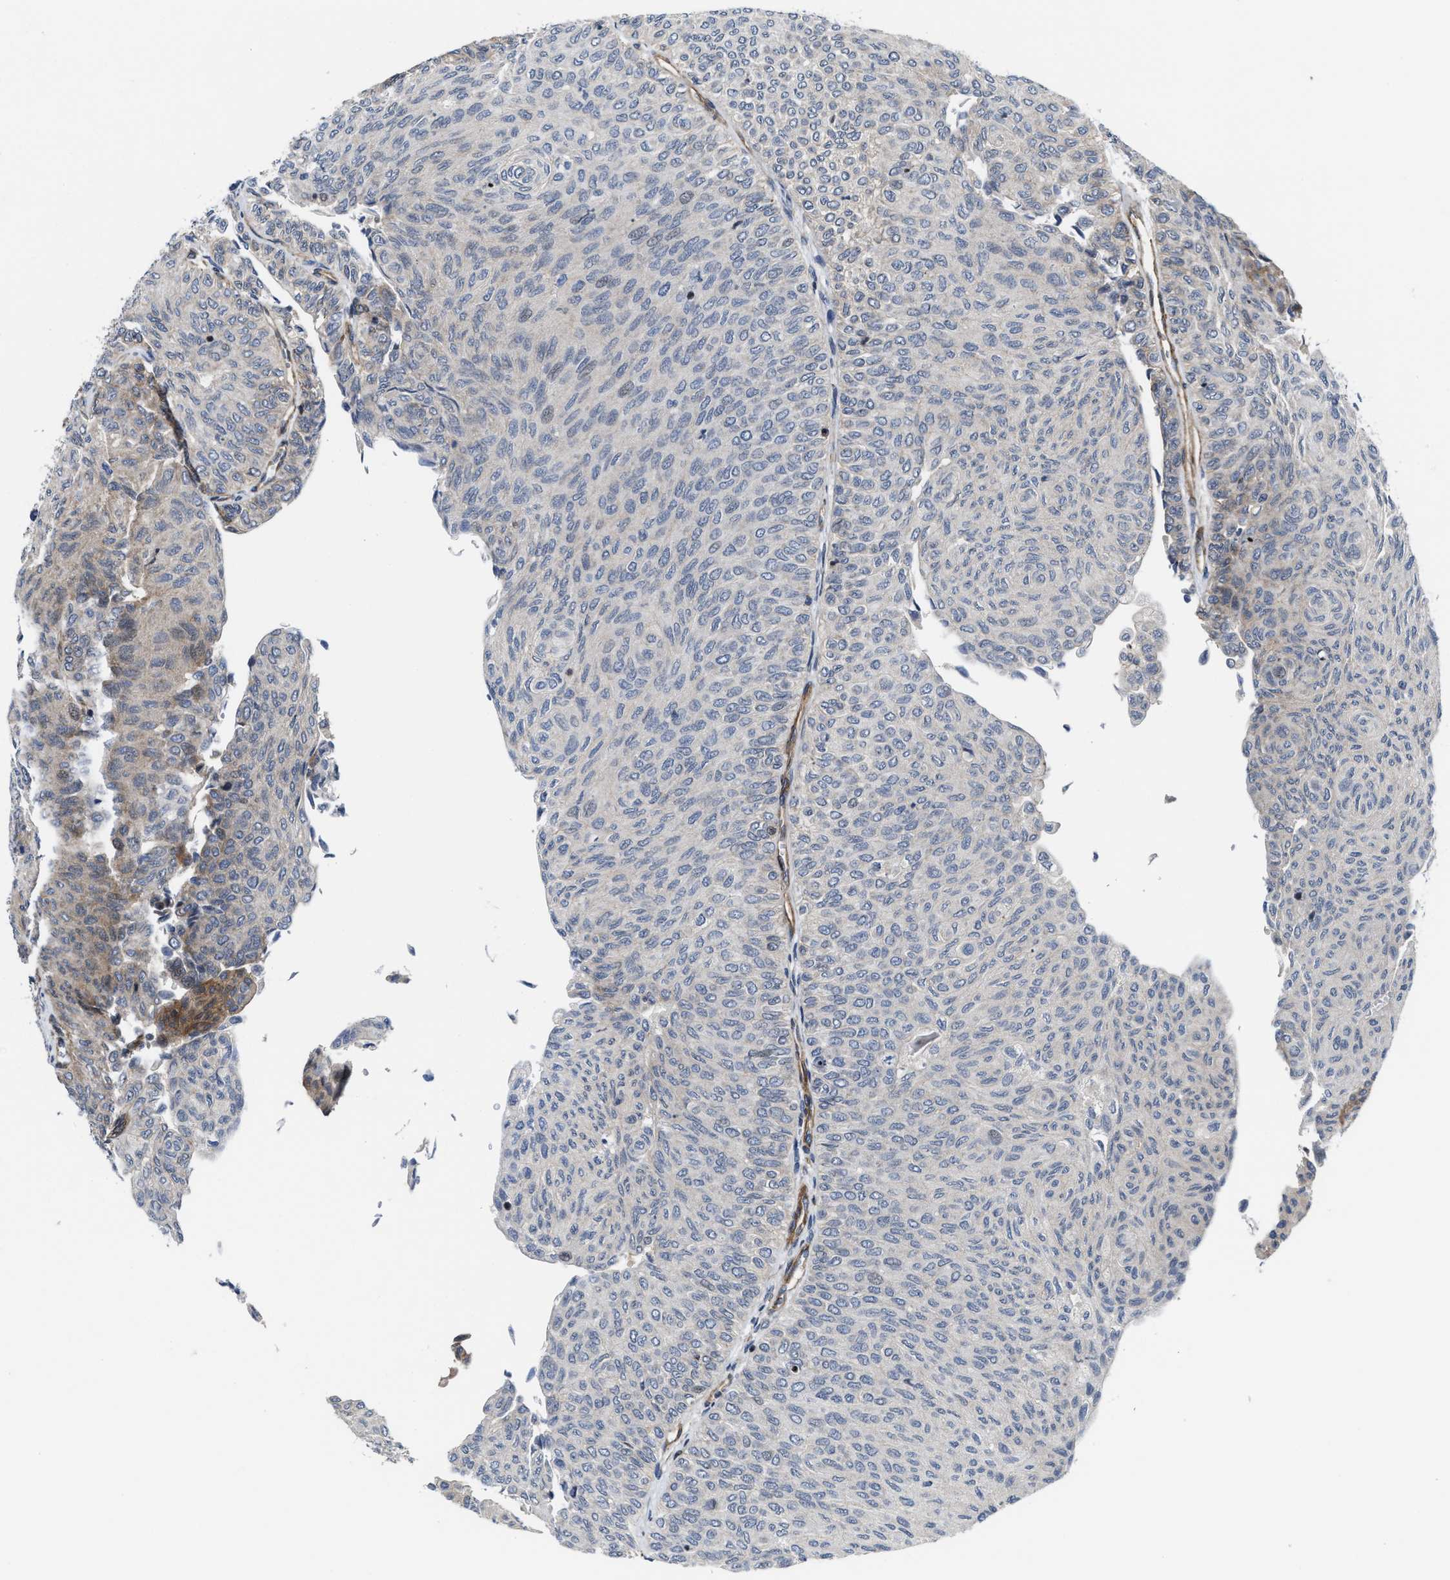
{"staining": {"intensity": "weak", "quantity": "<25%", "location": "cytoplasmic/membranous"}, "tissue": "urothelial cancer", "cell_type": "Tumor cells", "image_type": "cancer", "snomed": [{"axis": "morphology", "description": "Urothelial carcinoma, Low grade"}, {"axis": "topography", "description": "Urinary bladder"}], "caption": "Tumor cells show no significant positivity in urothelial carcinoma (low-grade).", "gene": "TGFB1I1", "patient": {"sex": "male", "age": 78}}